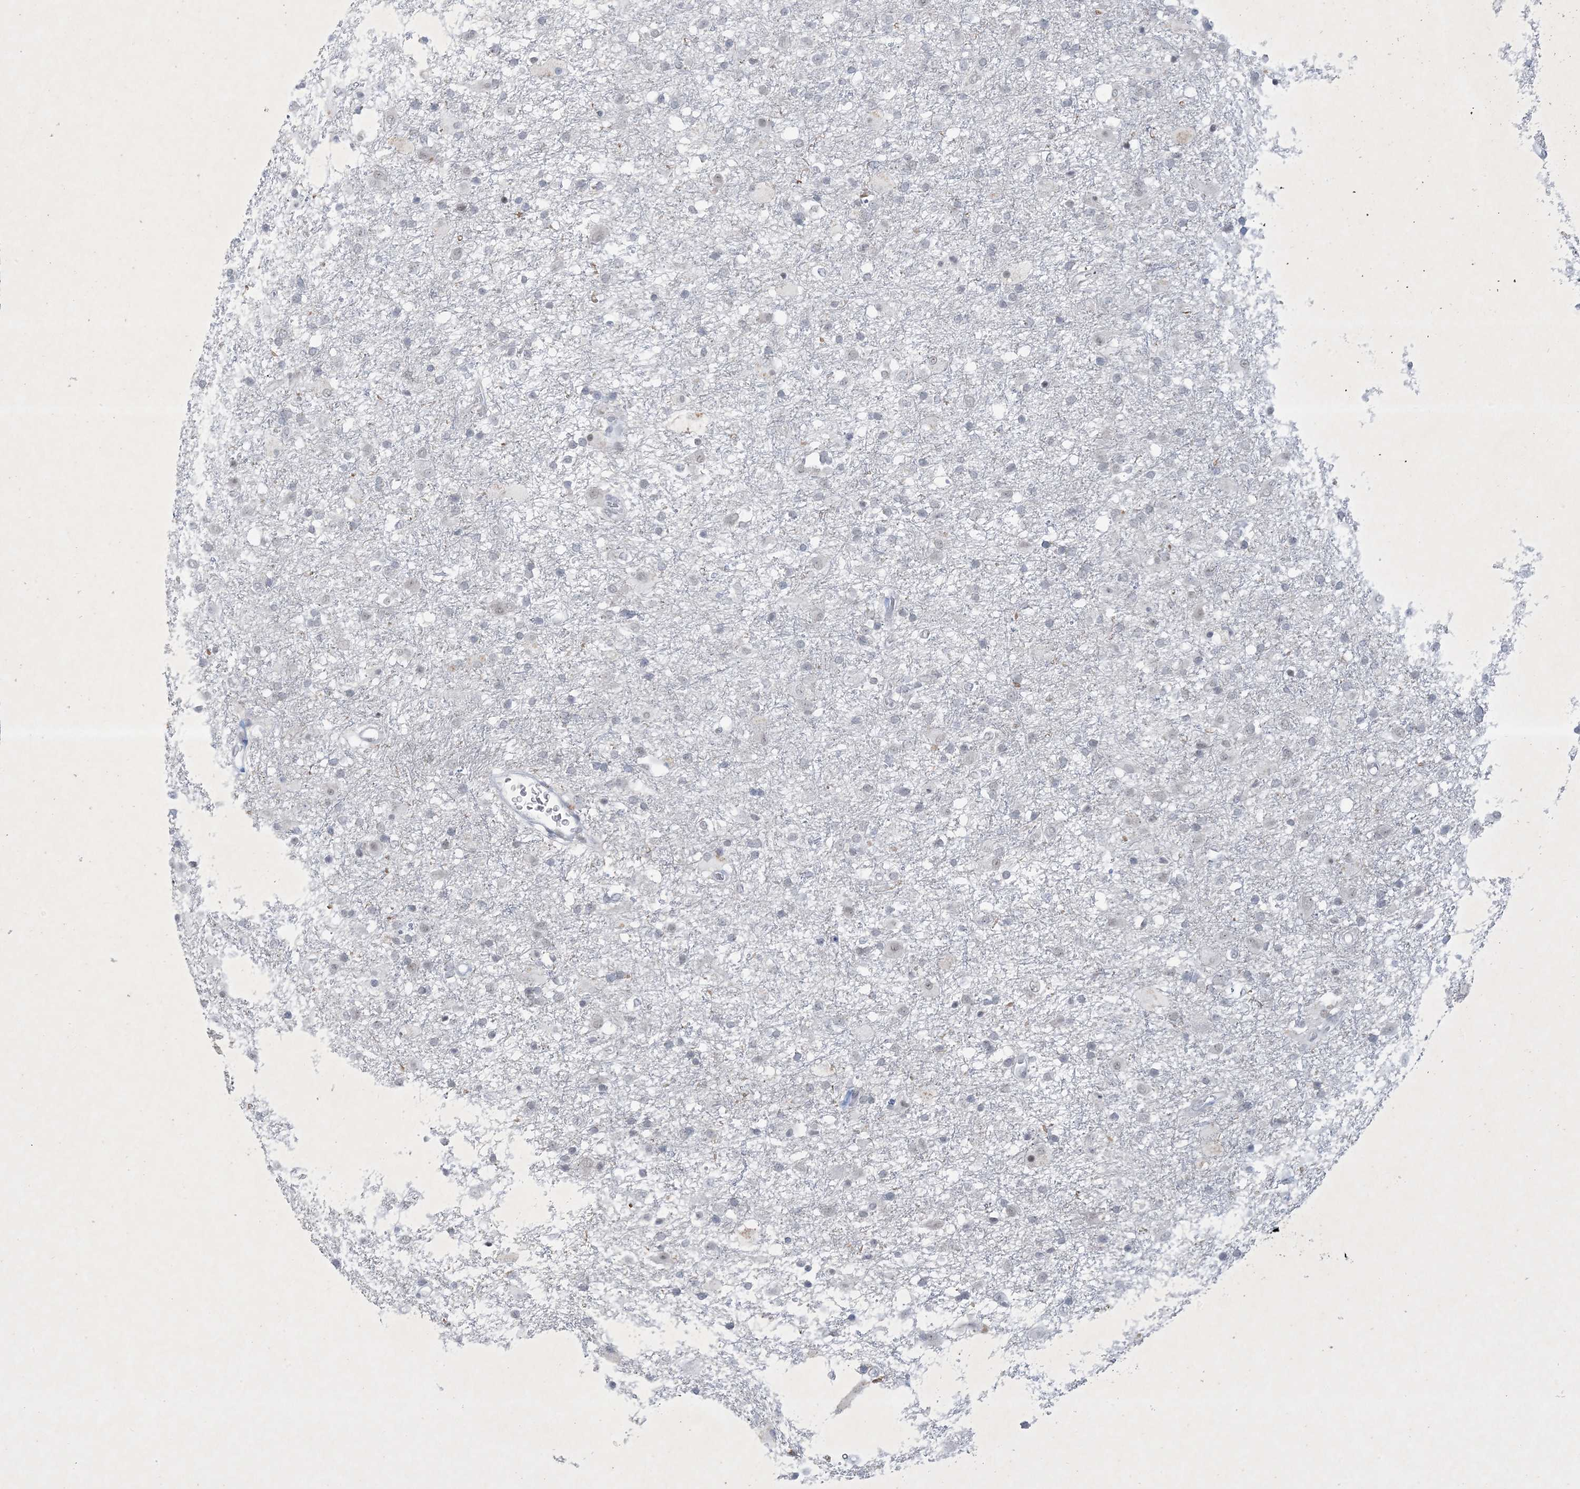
{"staining": {"intensity": "negative", "quantity": "none", "location": "none"}, "tissue": "glioma", "cell_type": "Tumor cells", "image_type": "cancer", "snomed": [{"axis": "morphology", "description": "Glioma, malignant, Low grade"}, {"axis": "topography", "description": "Brain"}], "caption": "IHC histopathology image of human glioma stained for a protein (brown), which shows no positivity in tumor cells.", "gene": "ZNF674", "patient": {"sex": "male", "age": 65}}